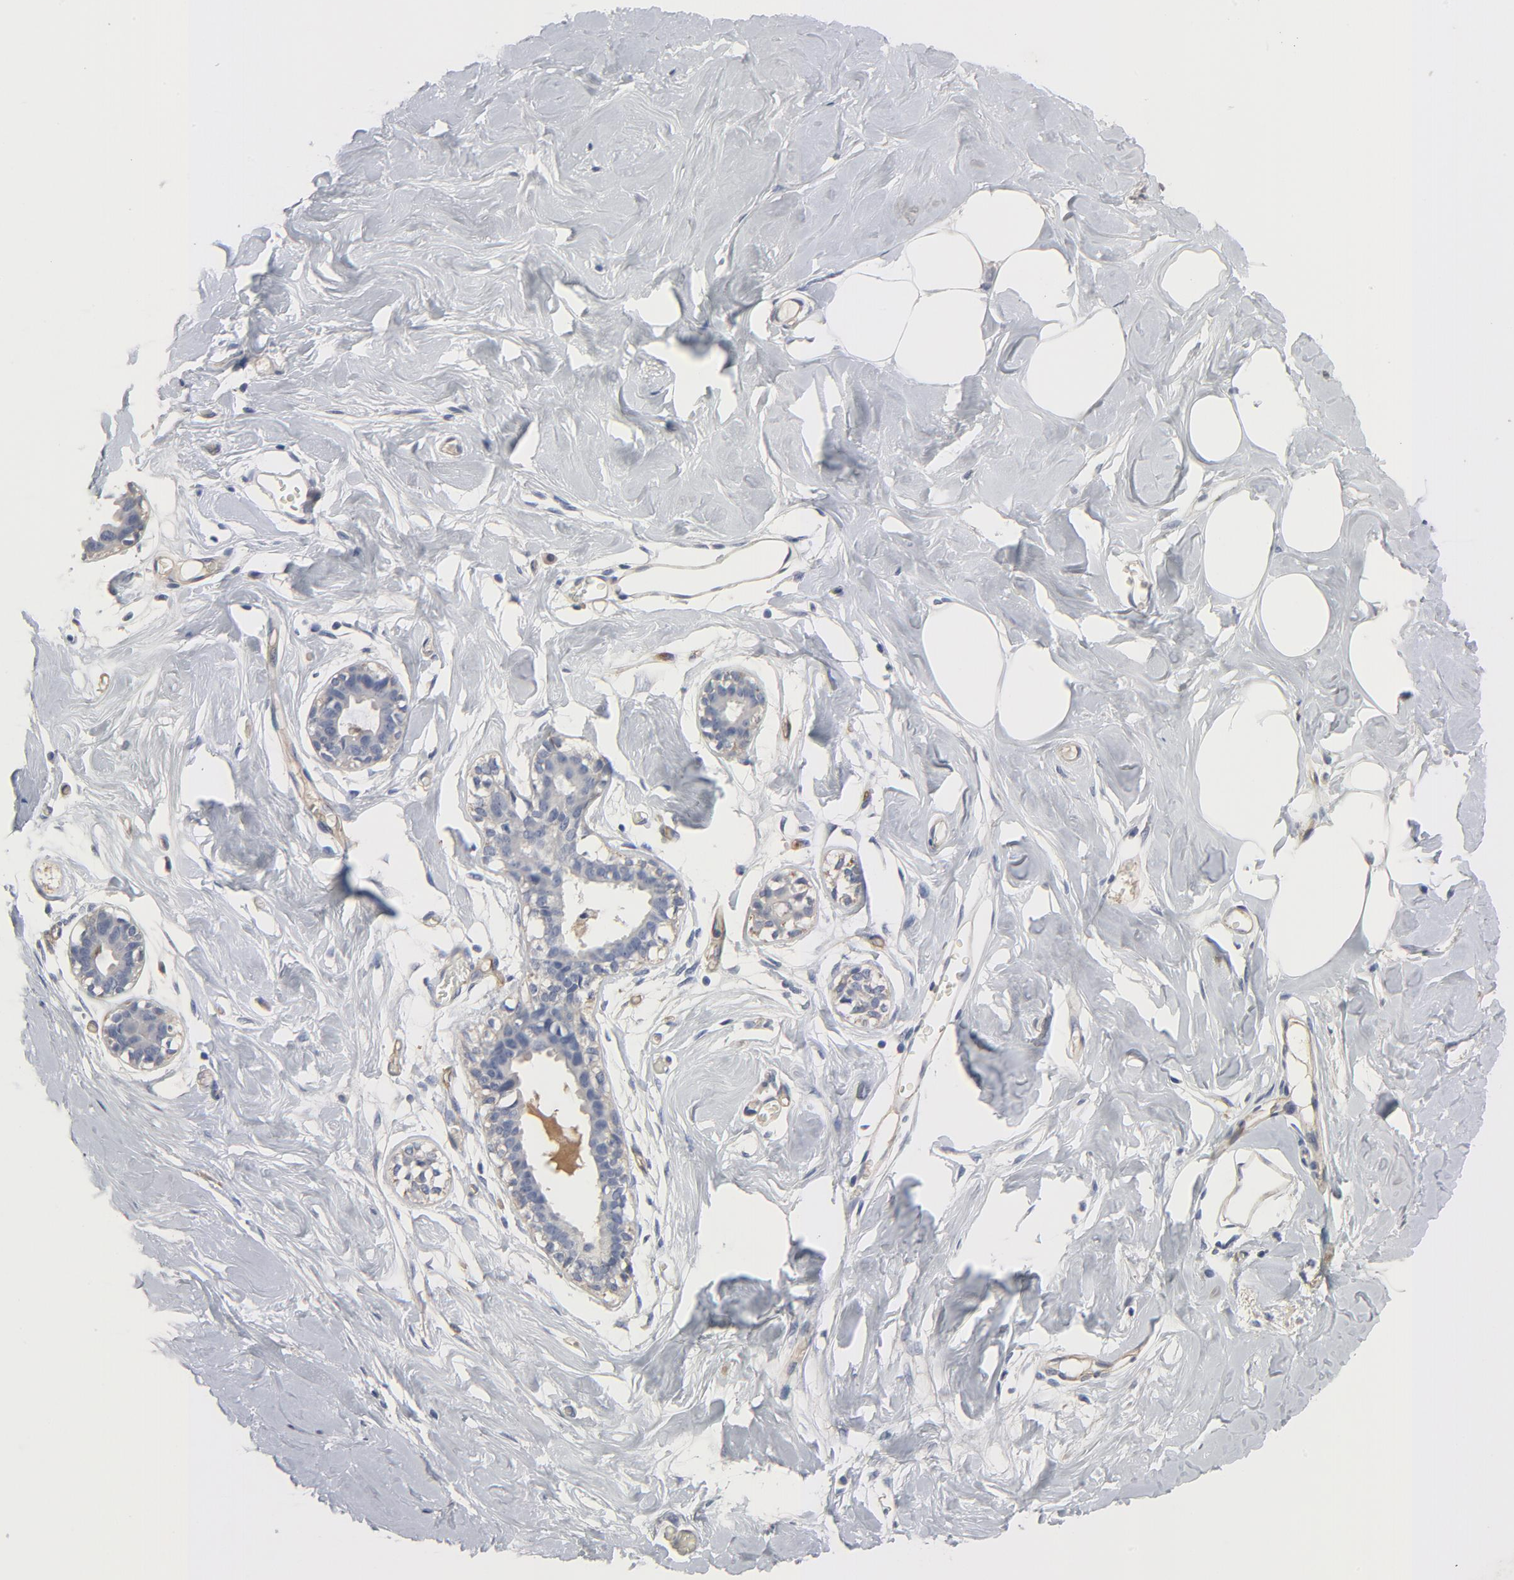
{"staining": {"intensity": "negative", "quantity": "none", "location": "none"}, "tissue": "breast", "cell_type": "Adipocytes", "image_type": "normal", "snomed": [{"axis": "morphology", "description": "Normal tissue, NOS"}, {"axis": "topography", "description": "Breast"}, {"axis": "topography", "description": "Adipose tissue"}], "caption": "This image is of benign breast stained with immunohistochemistry (IHC) to label a protein in brown with the nuclei are counter-stained blue. There is no staining in adipocytes.", "gene": "KDR", "patient": {"sex": "female", "age": 25}}